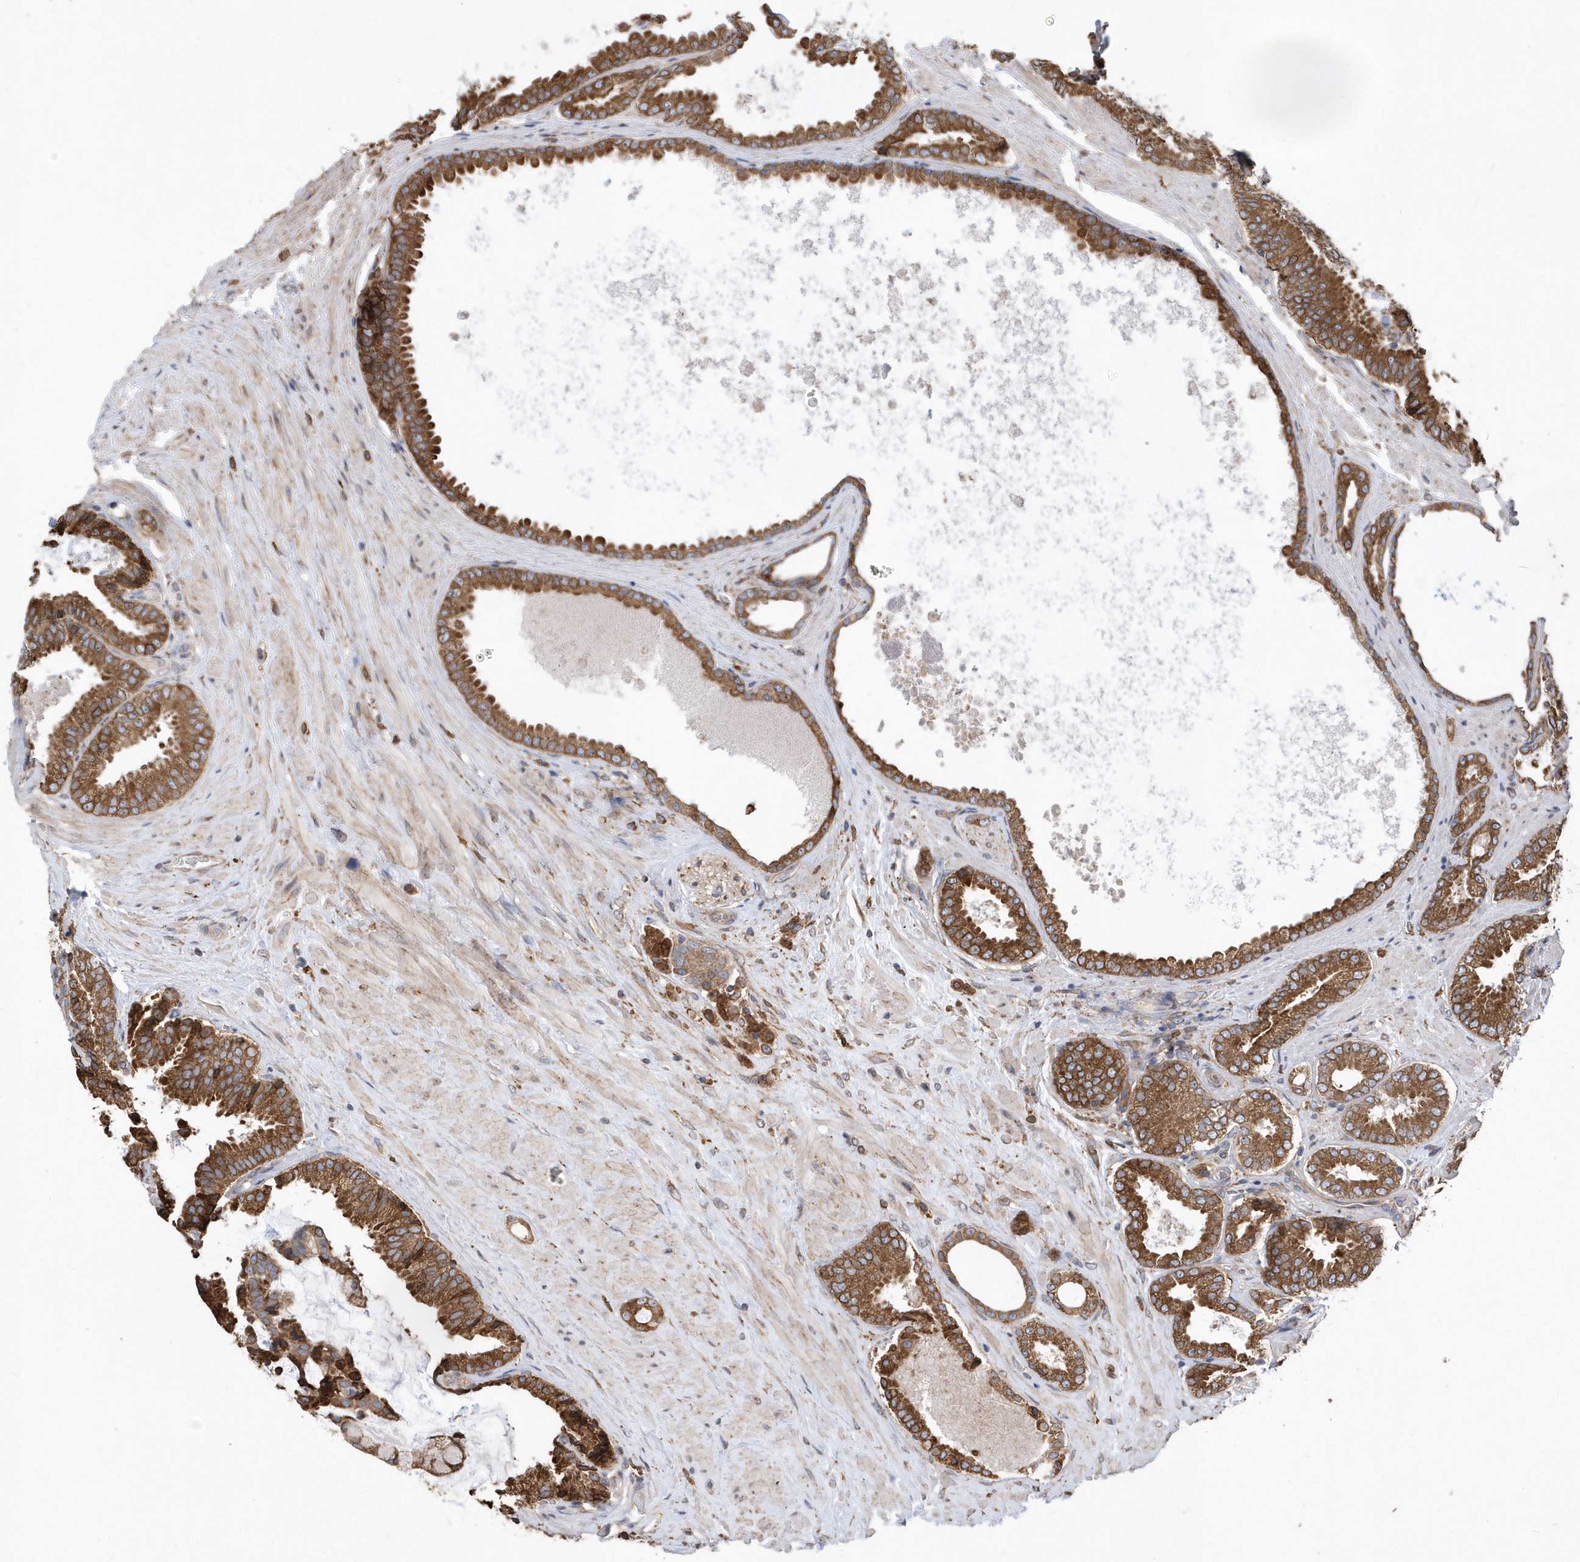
{"staining": {"intensity": "moderate", "quantity": ">75%", "location": "cytoplasmic/membranous"}, "tissue": "prostate cancer", "cell_type": "Tumor cells", "image_type": "cancer", "snomed": [{"axis": "morphology", "description": "Adenocarcinoma, Low grade"}, {"axis": "topography", "description": "Prostate"}], "caption": "This photomicrograph shows low-grade adenocarcinoma (prostate) stained with immunohistochemistry (IHC) to label a protein in brown. The cytoplasmic/membranous of tumor cells show moderate positivity for the protein. Nuclei are counter-stained blue.", "gene": "VAMP7", "patient": {"sex": "male", "age": 71}}